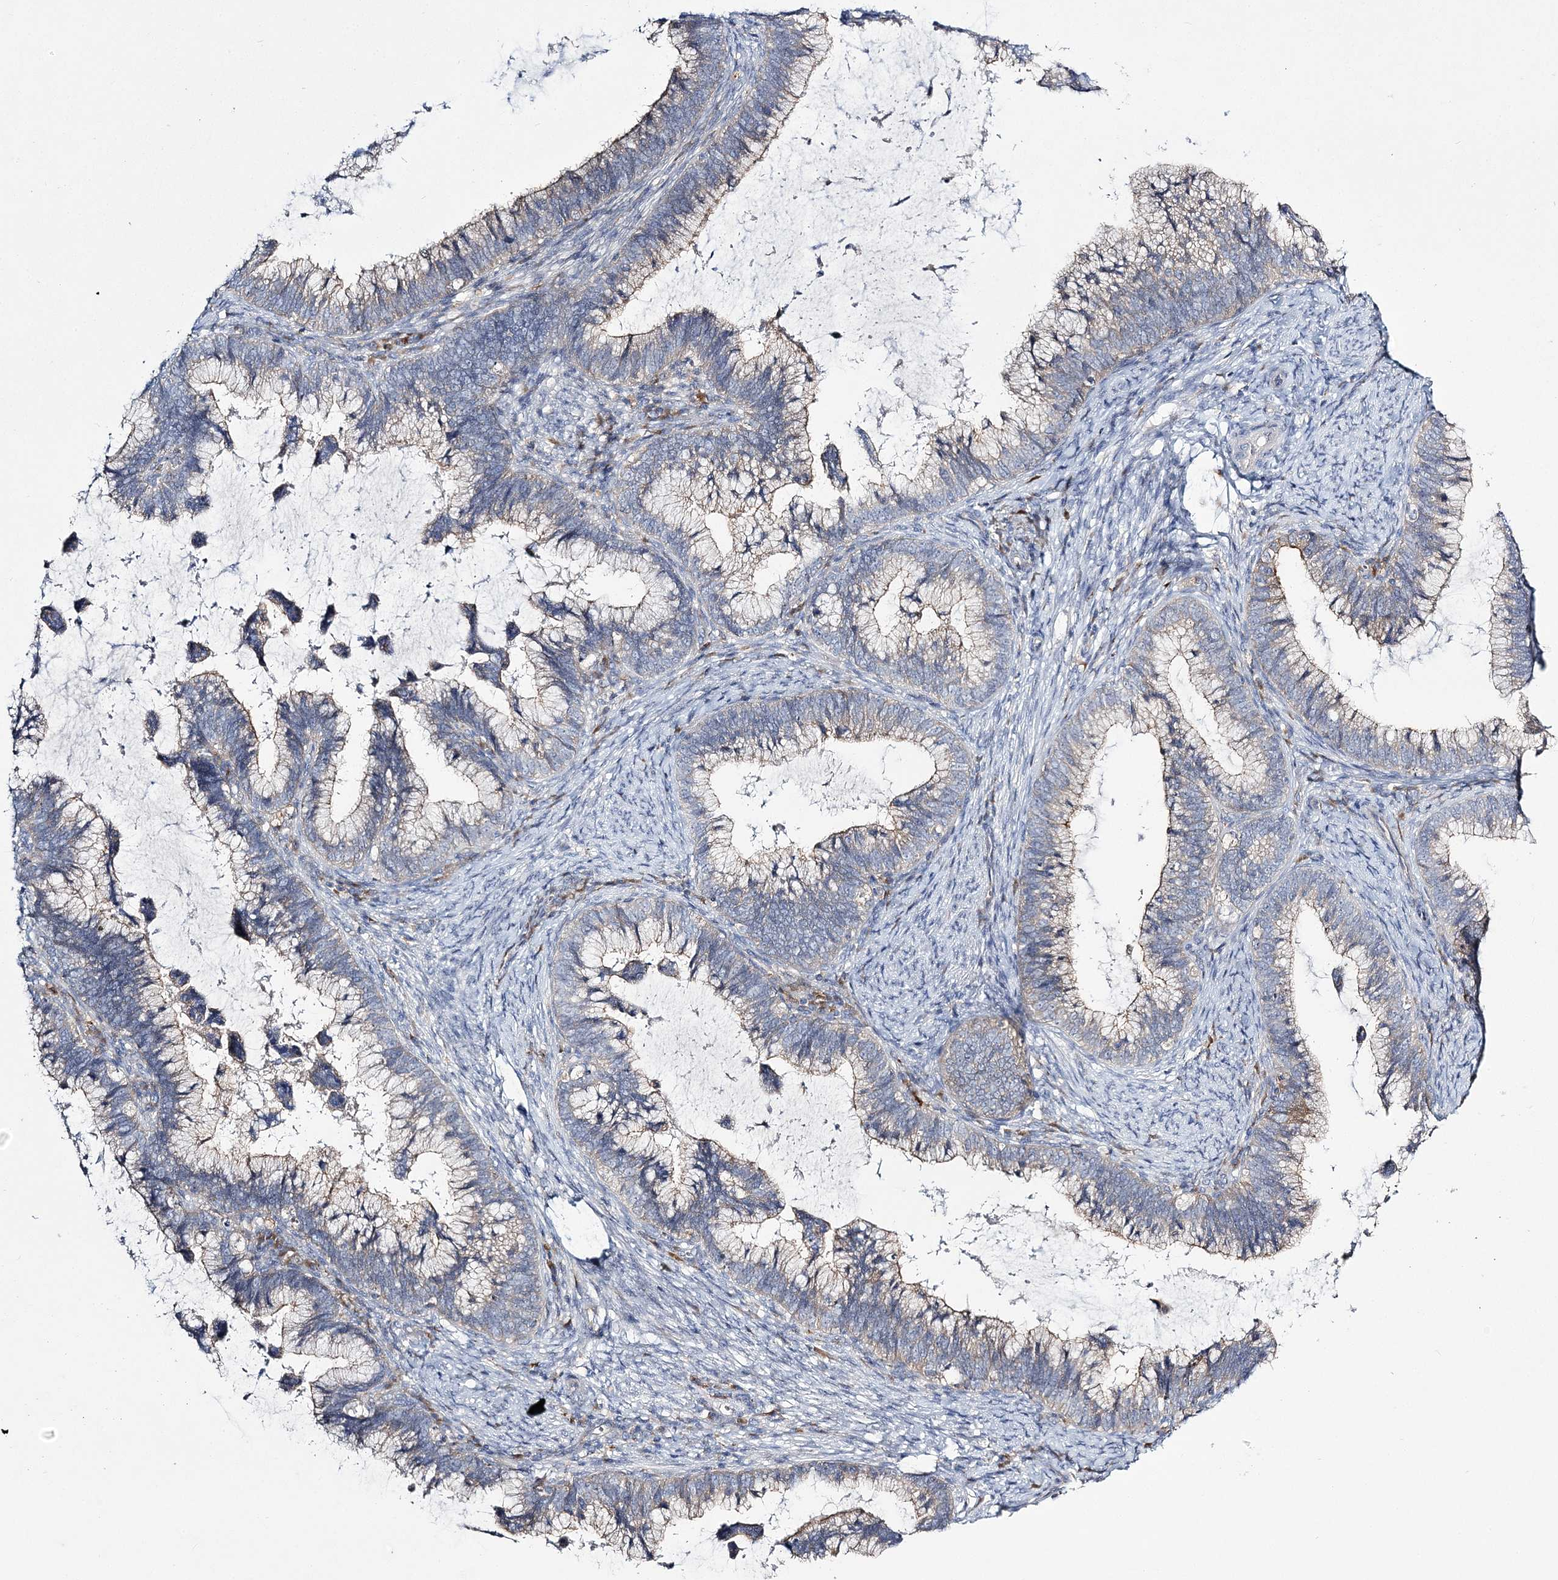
{"staining": {"intensity": "weak", "quantity": "<25%", "location": "cytoplasmic/membranous"}, "tissue": "cervical cancer", "cell_type": "Tumor cells", "image_type": "cancer", "snomed": [{"axis": "morphology", "description": "Adenocarcinoma, NOS"}, {"axis": "topography", "description": "Cervix"}], "caption": "The image reveals no significant staining in tumor cells of cervical cancer (adenocarcinoma).", "gene": "ATP11B", "patient": {"sex": "female", "age": 36}}